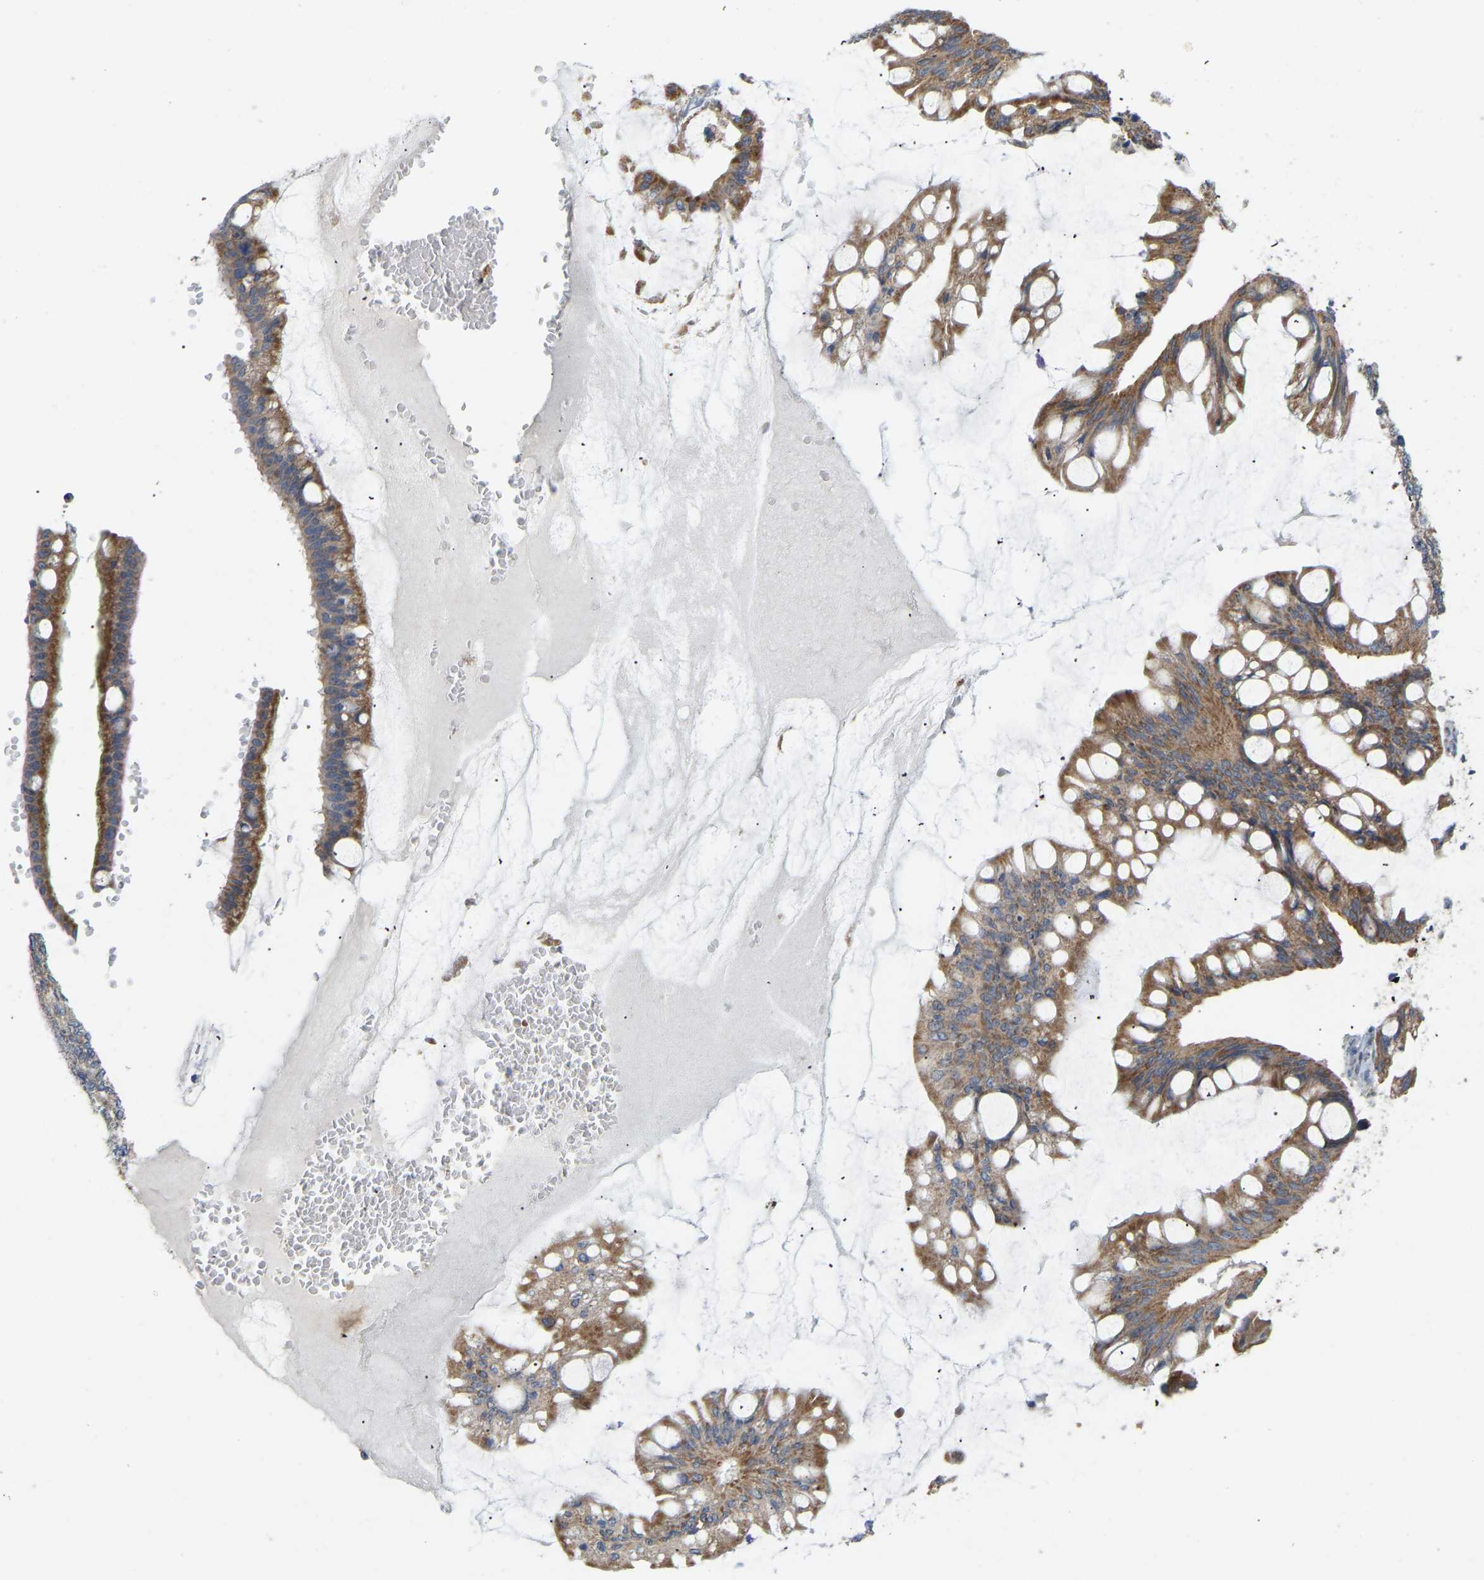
{"staining": {"intensity": "moderate", "quantity": ">75%", "location": "cytoplasmic/membranous"}, "tissue": "ovarian cancer", "cell_type": "Tumor cells", "image_type": "cancer", "snomed": [{"axis": "morphology", "description": "Cystadenocarcinoma, mucinous, NOS"}, {"axis": "topography", "description": "Ovary"}], "caption": "Mucinous cystadenocarcinoma (ovarian) stained with DAB IHC exhibits medium levels of moderate cytoplasmic/membranous positivity in approximately >75% of tumor cells. (brown staining indicates protein expression, while blue staining denotes nuclei).", "gene": "HACD2", "patient": {"sex": "female", "age": 73}}